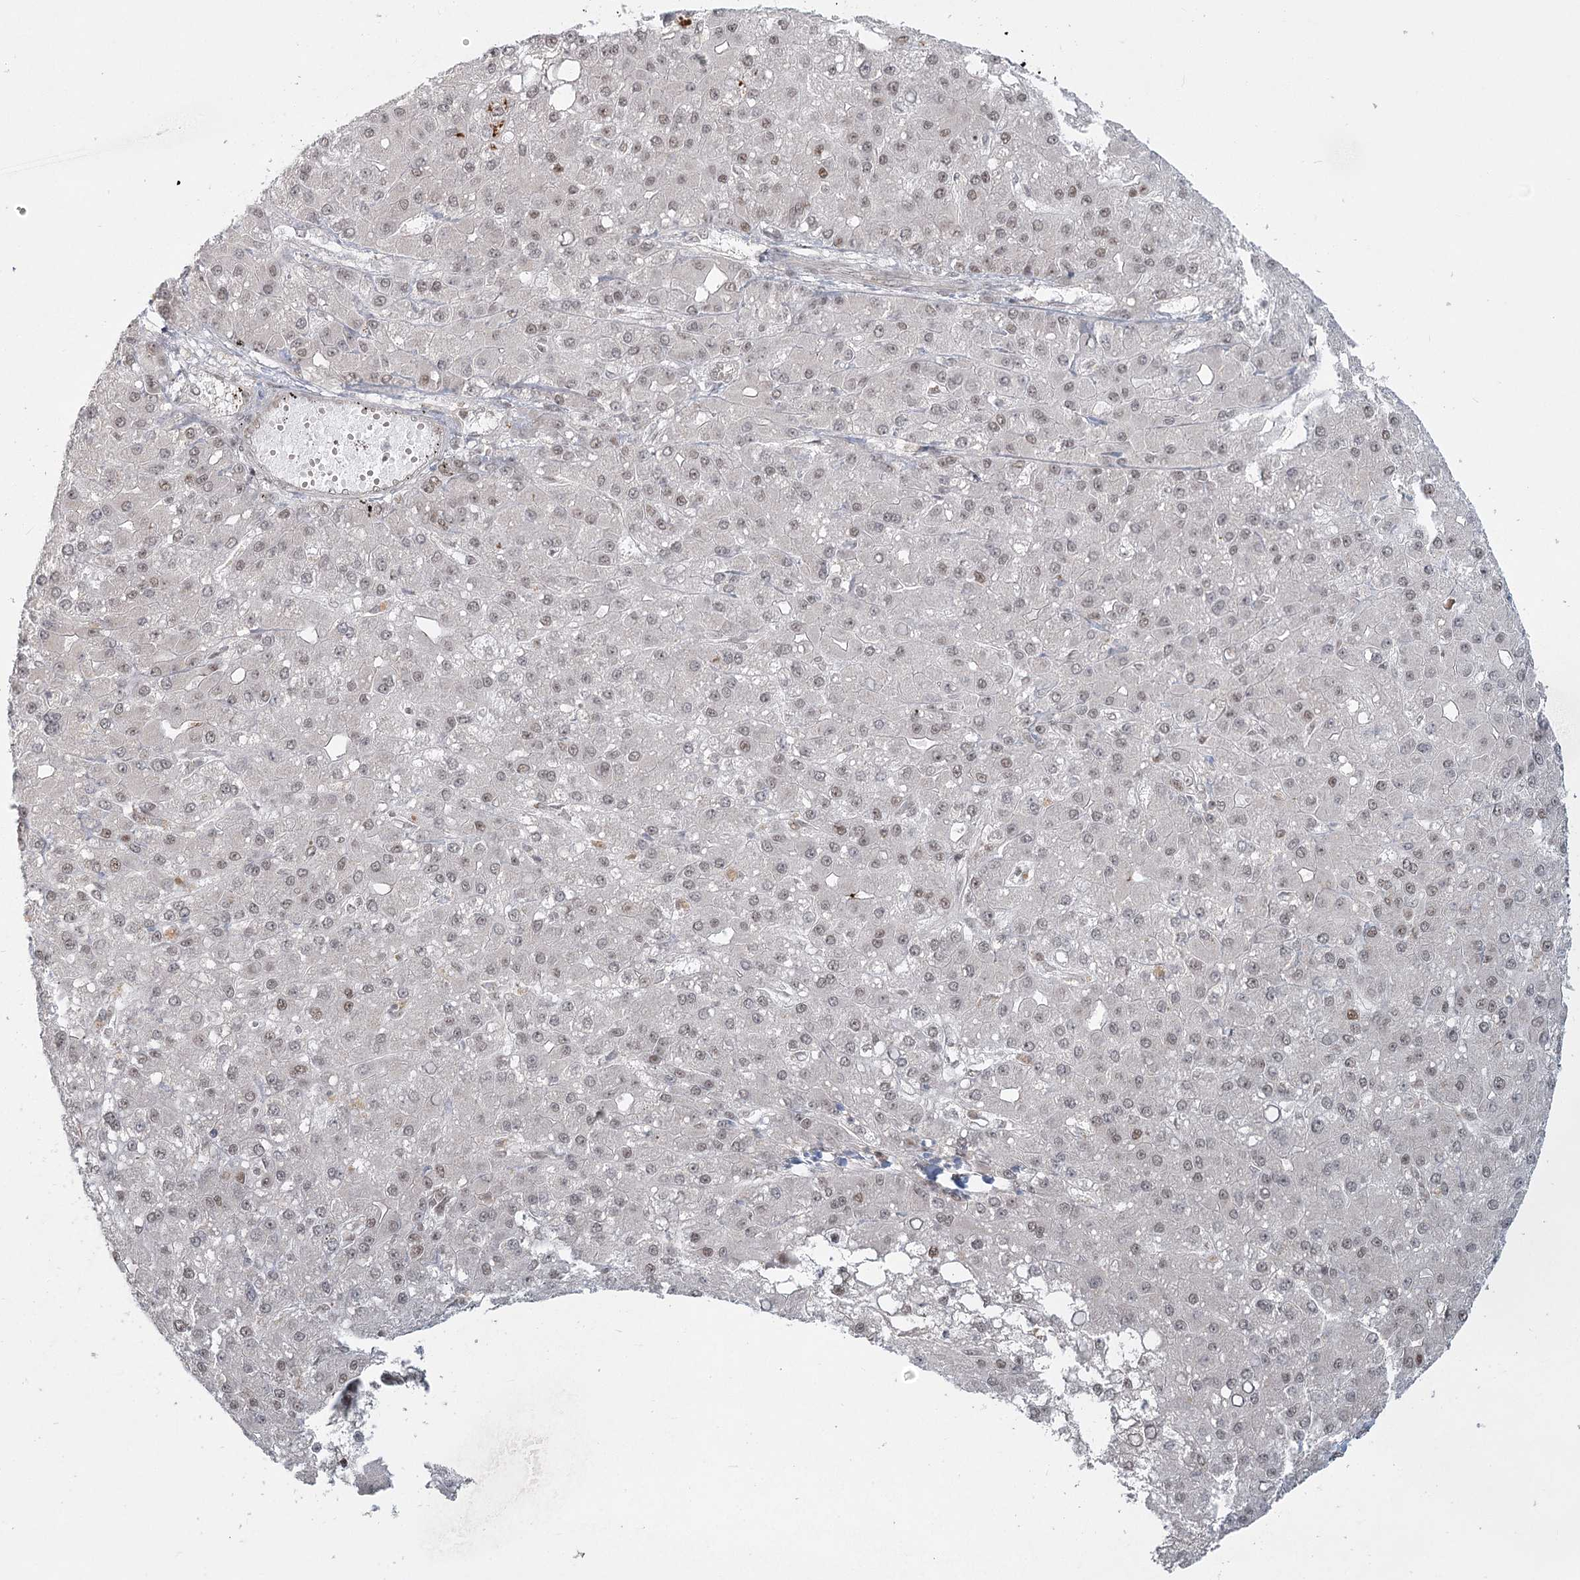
{"staining": {"intensity": "strong", "quantity": "<25%", "location": "cytoplasmic/membranous,nuclear"}, "tissue": "liver cancer", "cell_type": "Tumor cells", "image_type": "cancer", "snomed": [{"axis": "morphology", "description": "Carcinoma, Hepatocellular, NOS"}, {"axis": "topography", "description": "Liver"}], "caption": "Human liver cancer (hepatocellular carcinoma) stained with a protein marker shows strong staining in tumor cells.", "gene": "R3HCC1L", "patient": {"sex": "male", "age": 67}}